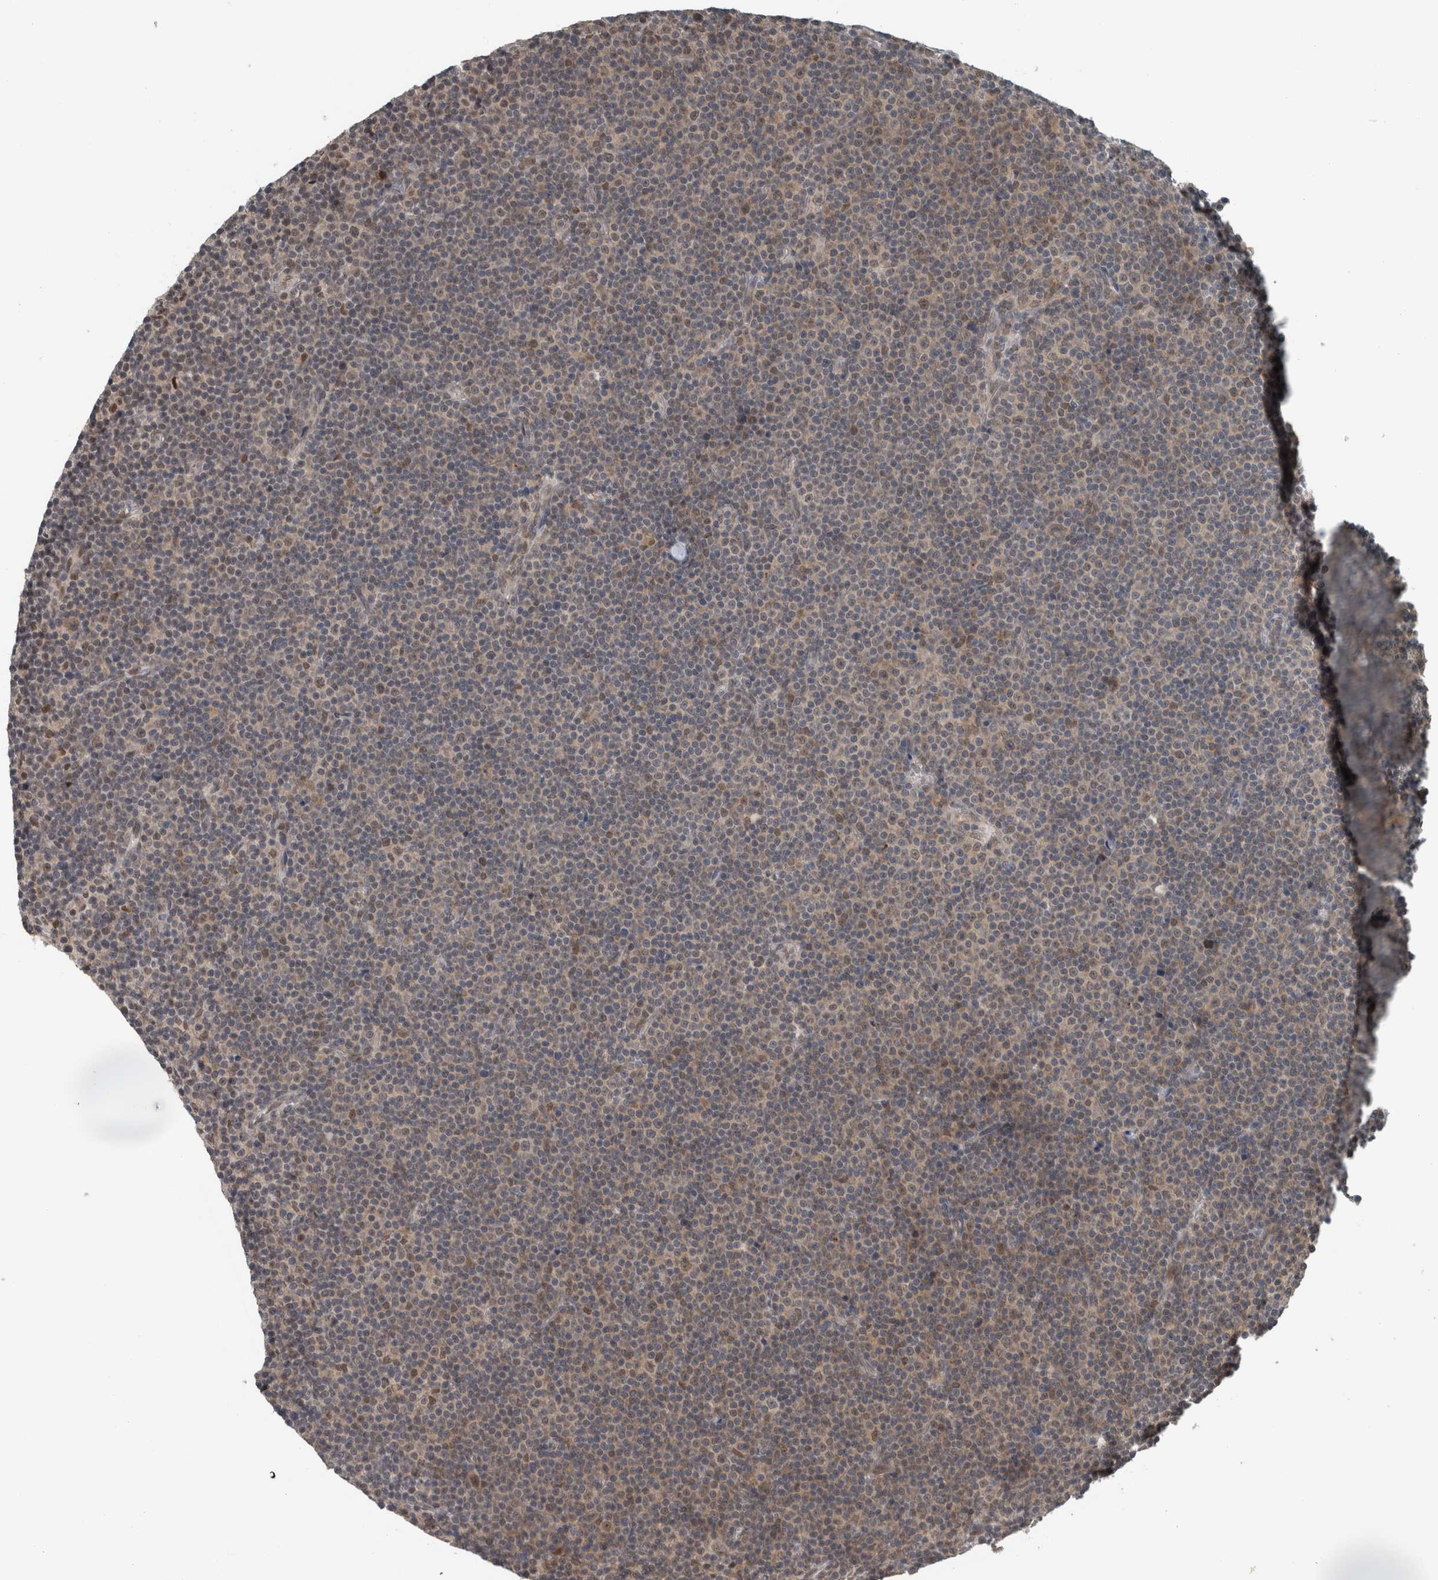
{"staining": {"intensity": "weak", "quantity": "25%-75%", "location": "nuclear"}, "tissue": "lymphoma", "cell_type": "Tumor cells", "image_type": "cancer", "snomed": [{"axis": "morphology", "description": "Malignant lymphoma, non-Hodgkin's type, Low grade"}, {"axis": "topography", "description": "Lymph node"}], "caption": "Weak nuclear protein expression is appreciated in approximately 25%-75% of tumor cells in malignant lymphoma, non-Hodgkin's type (low-grade).", "gene": "SPAG7", "patient": {"sex": "female", "age": 67}}